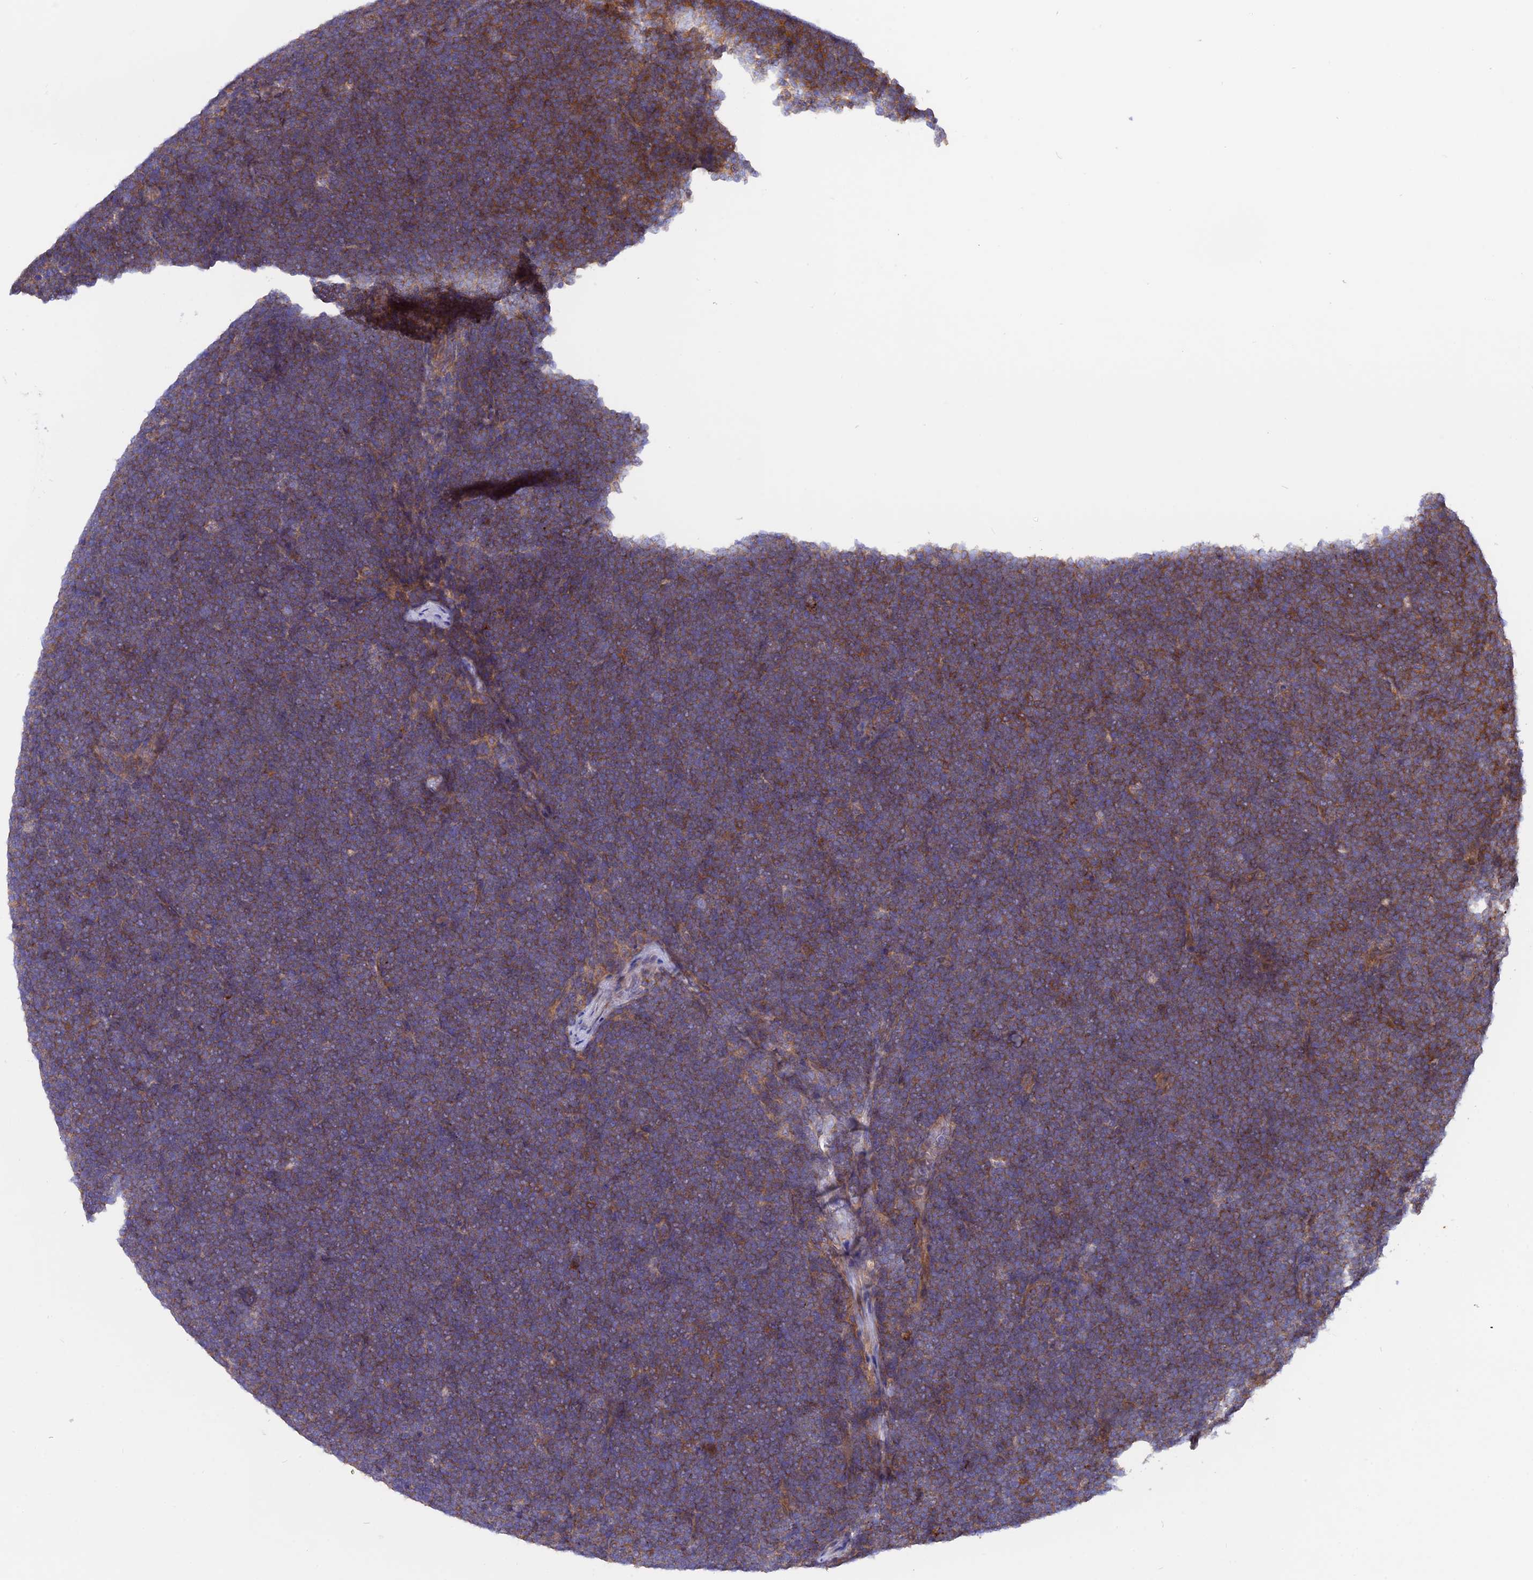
{"staining": {"intensity": "moderate", "quantity": "25%-75%", "location": "cytoplasmic/membranous"}, "tissue": "lymphoma", "cell_type": "Tumor cells", "image_type": "cancer", "snomed": [{"axis": "morphology", "description": "Malignant lymphoma, non-Hodgkin's type, High grade"}, {"axis": "topography", "description": "Lymph node"}], "caption": "Immunohistochemistry histopathology image of human high-grade malignant lymphoma, non-Hodgkin's type stained for a protein (brown), which shows medium levels of moderate cytoplasmic/membranous staining in about 25%-75% of tumor cells.", "gene": "HYCC1", "patient": {"sex": "male", "age": 13}}